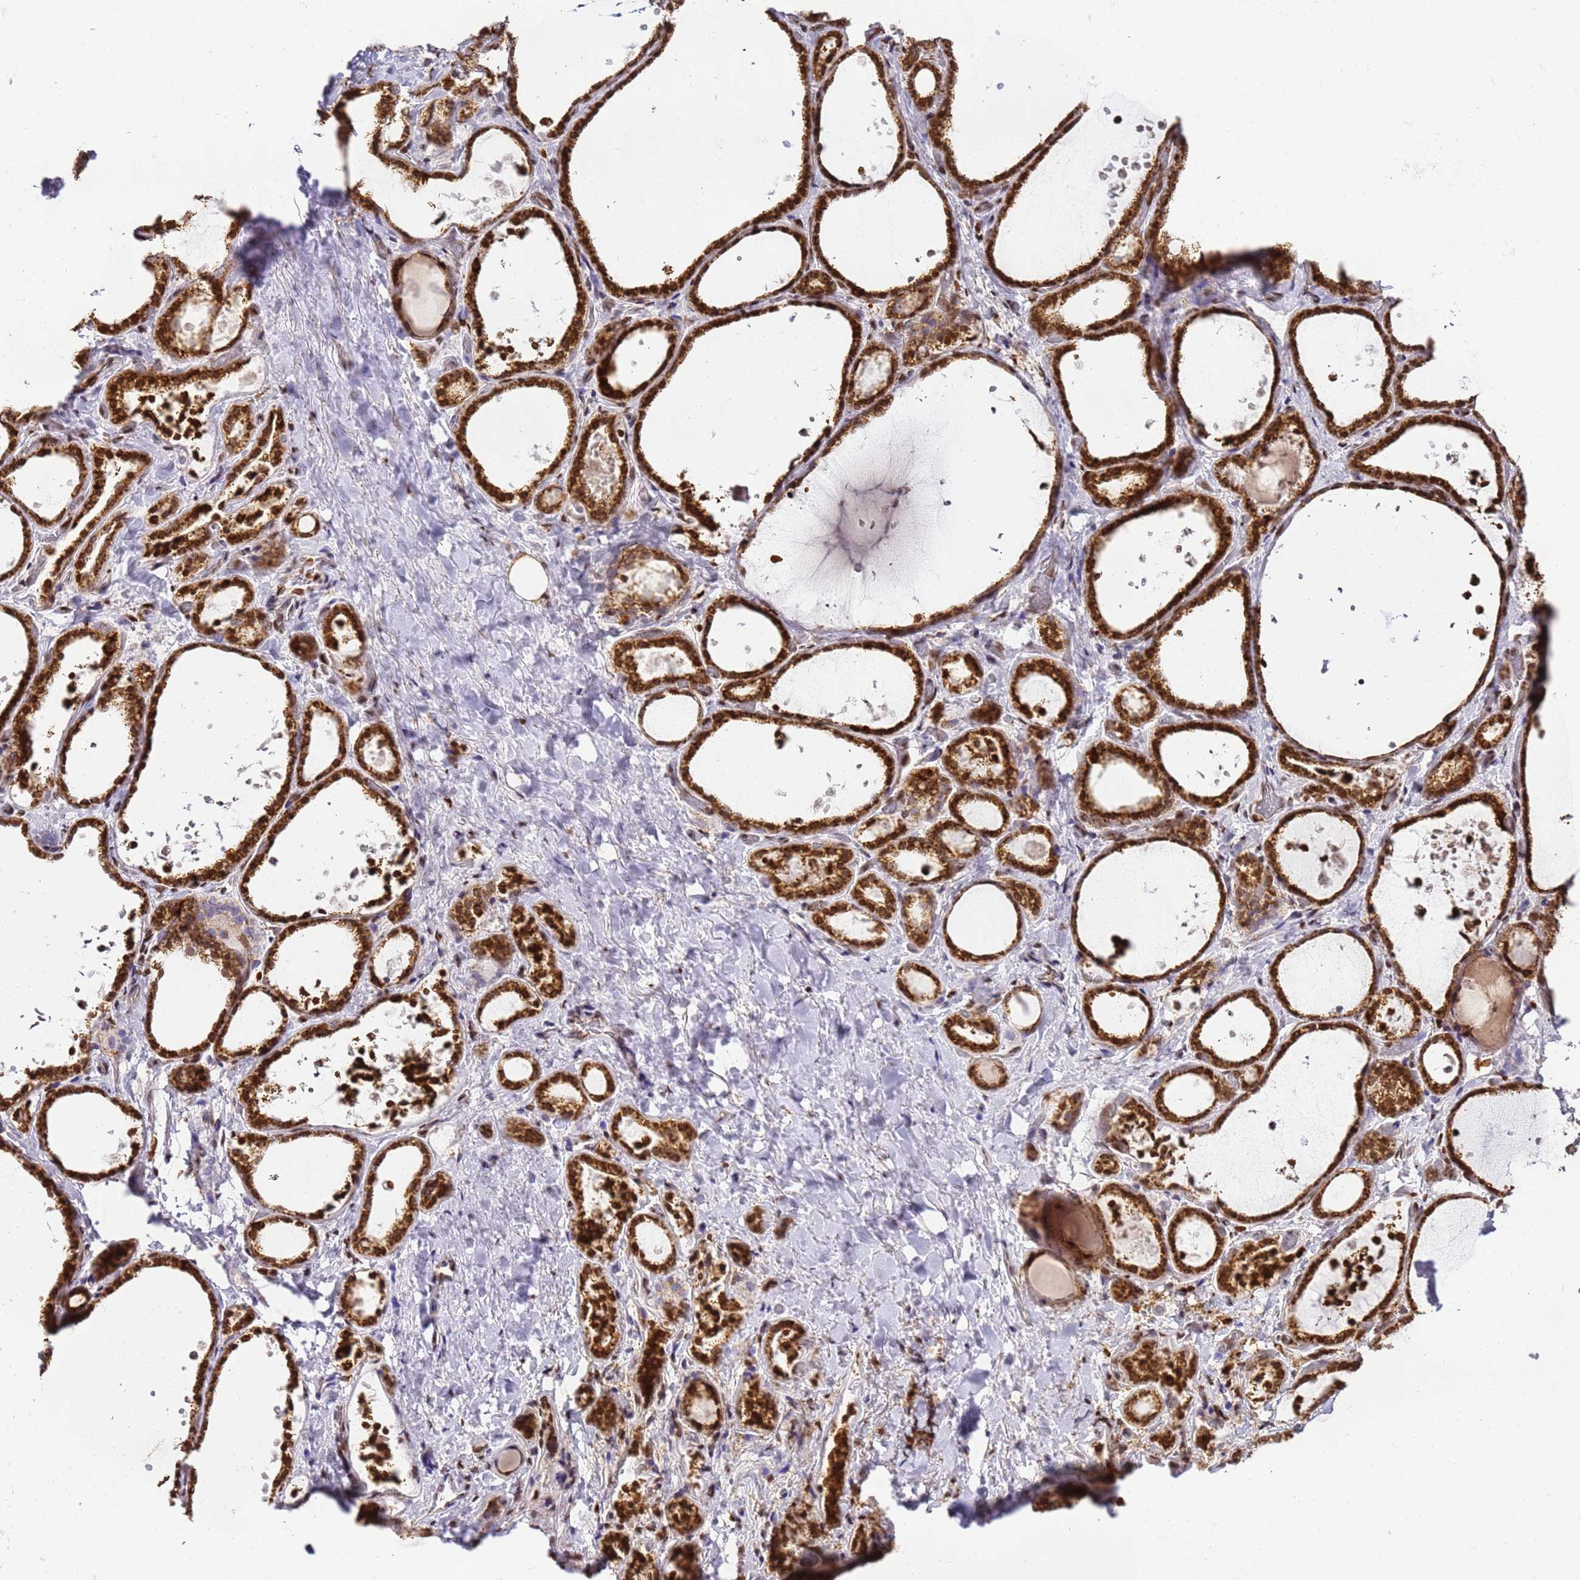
{"staining": {"intensity": "strong", "quantity": ">75%", "location": "cytoplasmic/membranous"}, "tissue": "thyroid gland", "cell_type": "Glandular cells", "image_type": "normal", "snomed": [{"axis": "morphology", "description": "Normal tissue, NOS"}, {"axis": "topography", "description": "Thyroid gland"}], "caption": "IHC of unremarkable thyroid gland exhibits high levels of strong cytoplasmic/membranous expression in about >75% of glandular cells.", "gene": "HSPE1", "patient": {"sex": "female", "age": 44}}